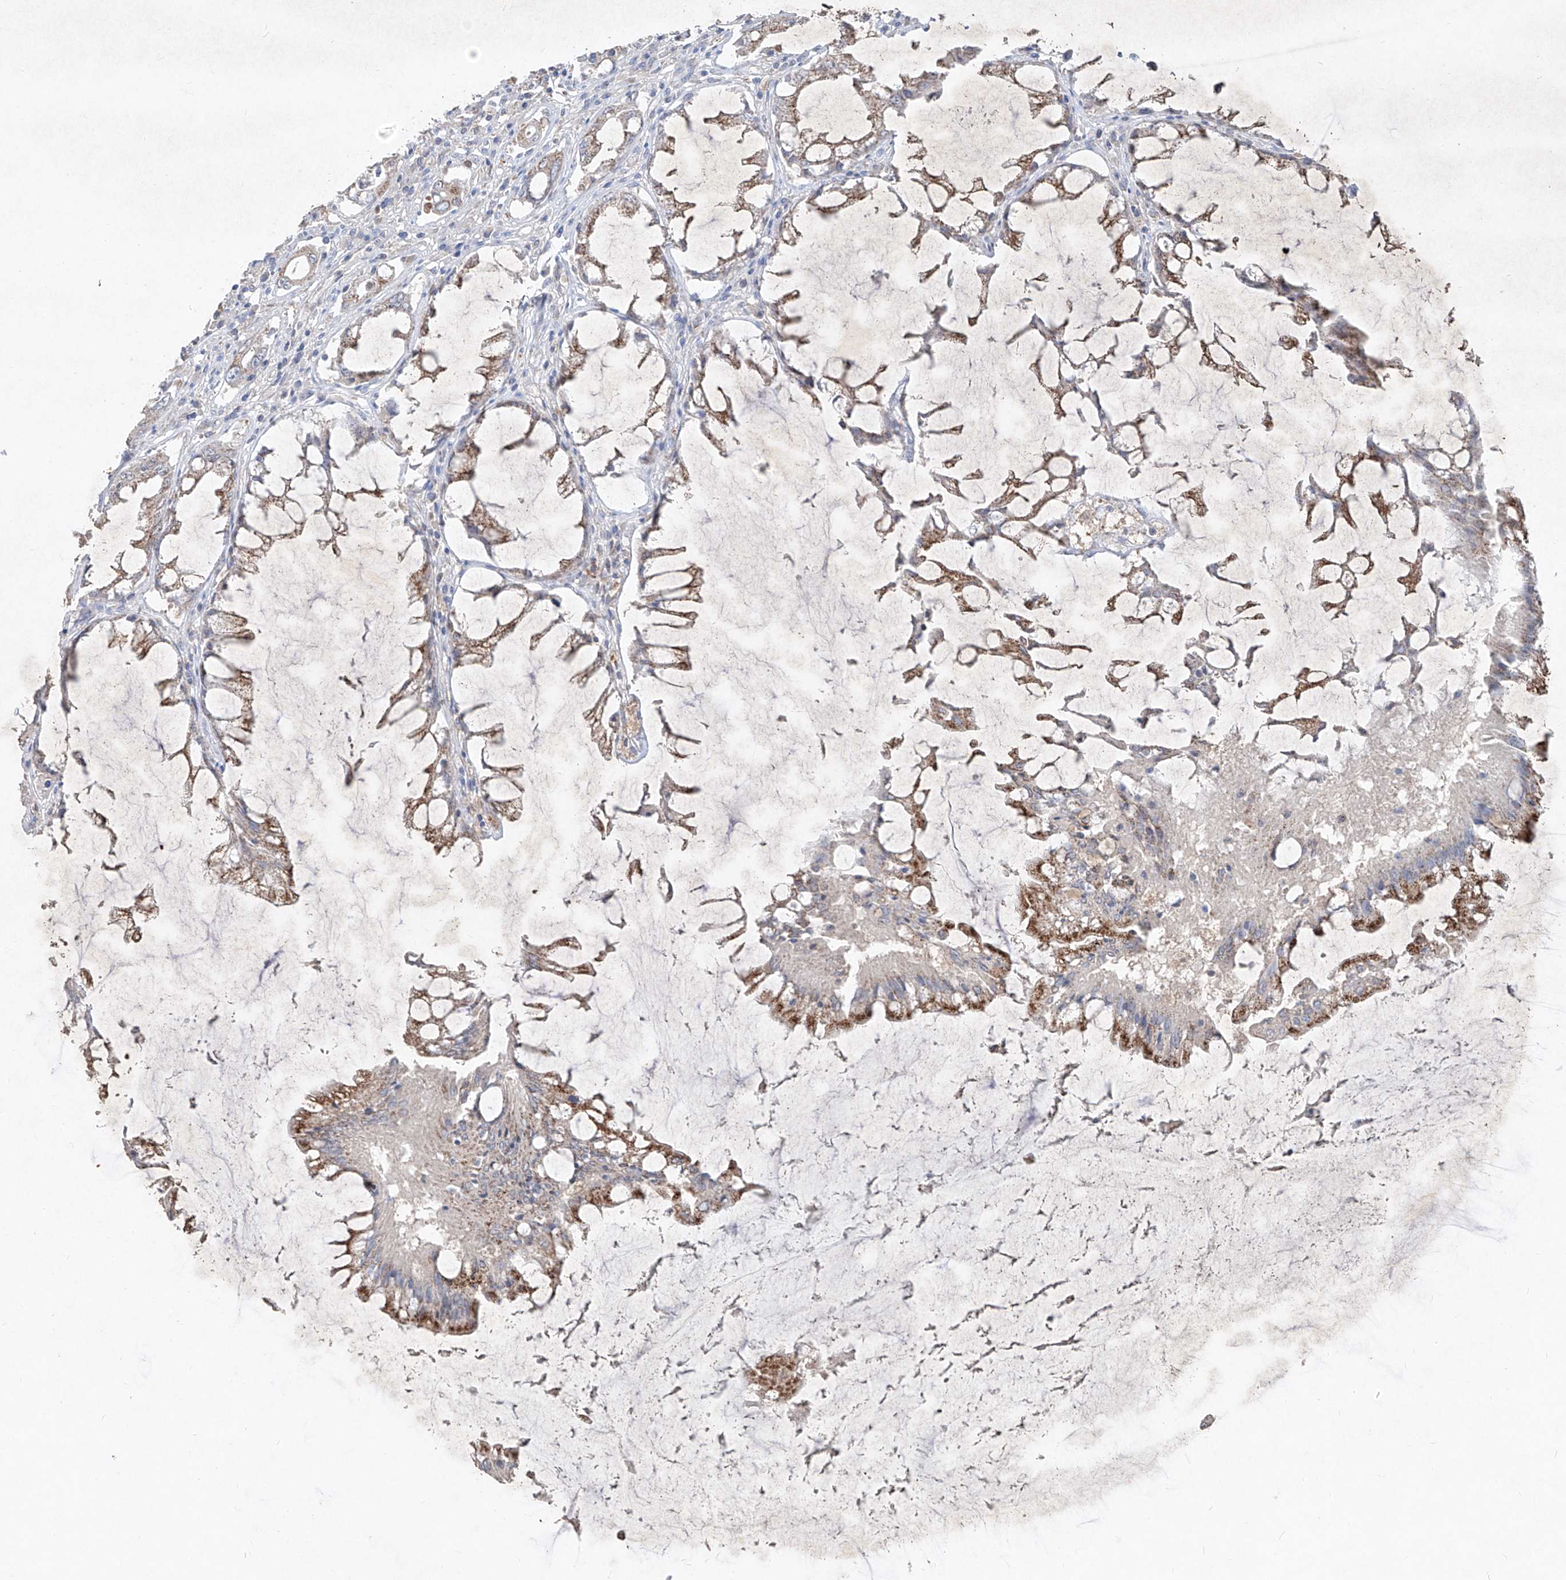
{"staining": {"intensity": "strong", "quantity": "25%-75%", "location": "cytoplasmic/membranous"}, "tissue": "colorectal cancer", "cell_type": "Tumor cells", "image_type": "cancer", "snomed": [{"axis": "morphology", "description": "Adenocarcinoma, NOS"}, {"axis": "topography", "description": "Rectum"}], "caption": "Immunohistochemical staining of colorectal adenocarcinoma exhibits high levels of strong cytoplasmic/membranous staining in about 25%-75% of tumor cells.", "gene": "ABCD3", "patient": {"sex": "female", "age": 65}}